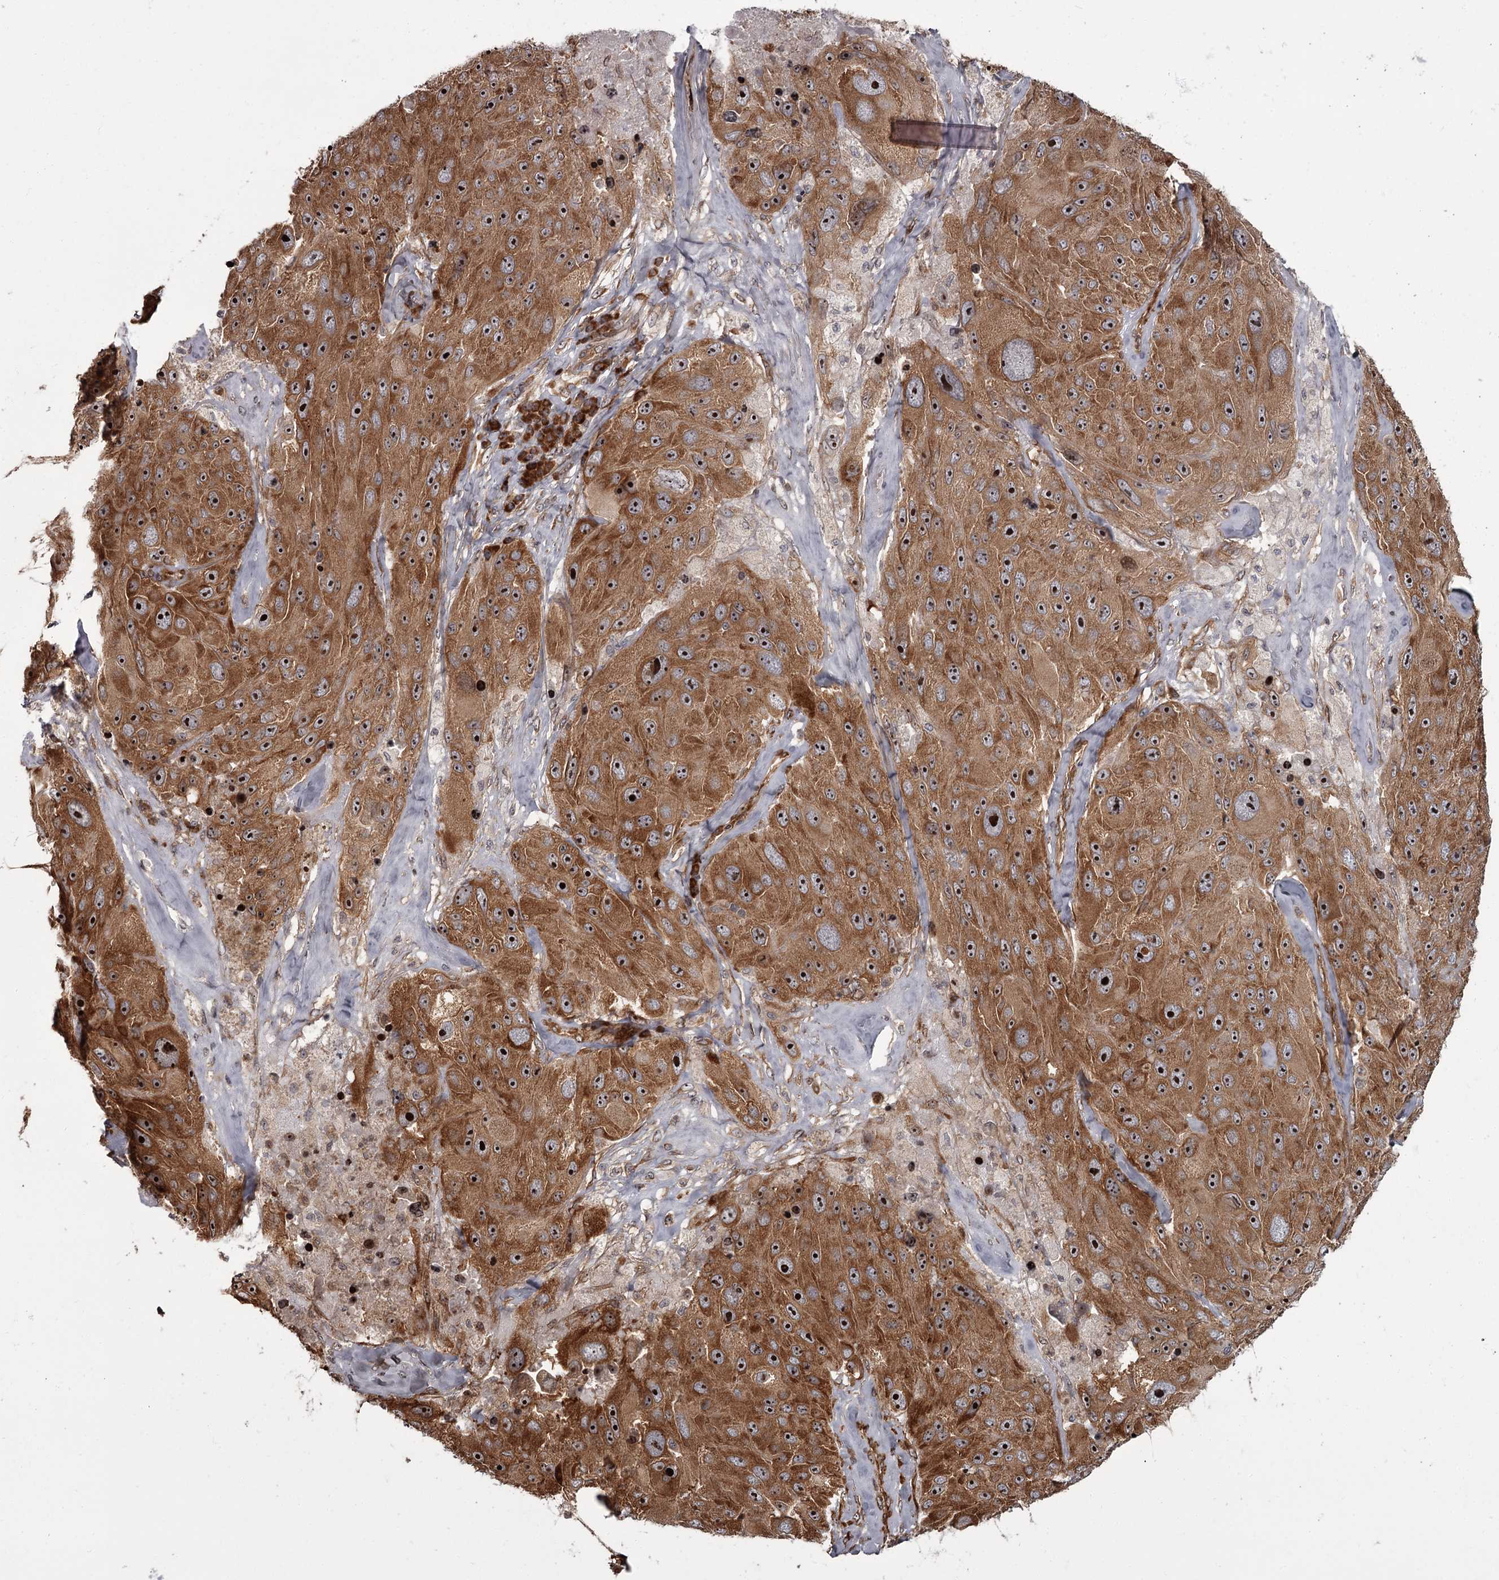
{"staining": {"intensity": "strong", "quantity": ">75%", "location": "cytoplasmic/membranous,nuclear"}, "tissue": "melanoma", "cell_type": "Tumor cells", "image_type": "cancer", "snomed": [{"axis": "morphology", "description": "Malignant melanoma, Metastatic site"}, {"axis": "topography", "description": "Lymph node"}], "caption": "DAB immunohistochemical staining of human melanoma reveals strong cytoplasmic/membranous and nuclear protein positivity in about >75% of tumor cells.", "gene": "THAP9", "patient": {"sex": "male", "age": 62}}